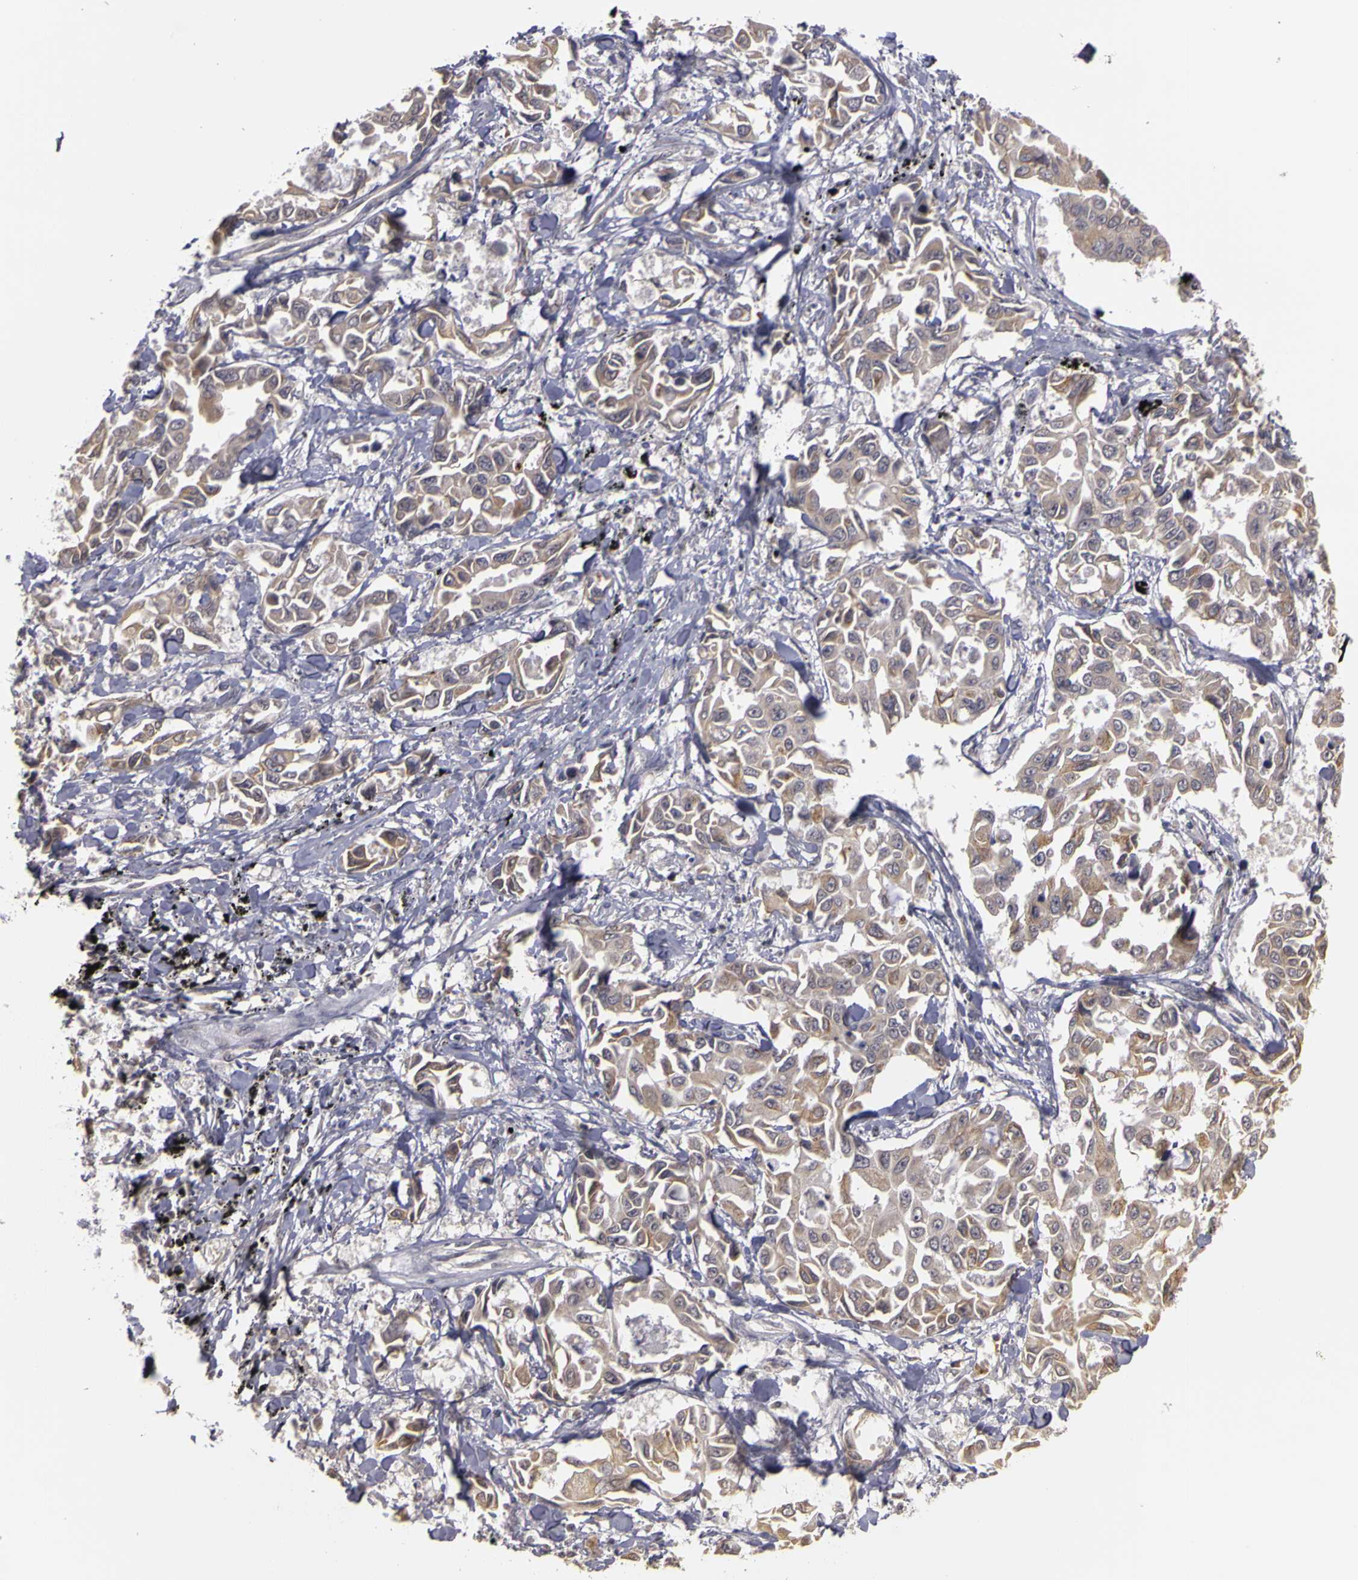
{"staining": {"intensity": "weak", "quantity": "25%-75%", "location": "cytoplasmic/membranous"}, "tissue": "lung cancer", "cell_type": "Tumor cells", "image_type": "cancer", "snomed": [{"axis": "morphology", "description": "Adenocarcinoma, NOS"}, {"axis": "topography", "description": "Lung"}], "caption": "Immunohistochemical staining of human lung cancer displays weak cytoplasmic/membranous protein staining in approximately 25%-75% of tumor cells.", "gene": "FRMD7", "patient": {"sex": "male", "age": 64}}